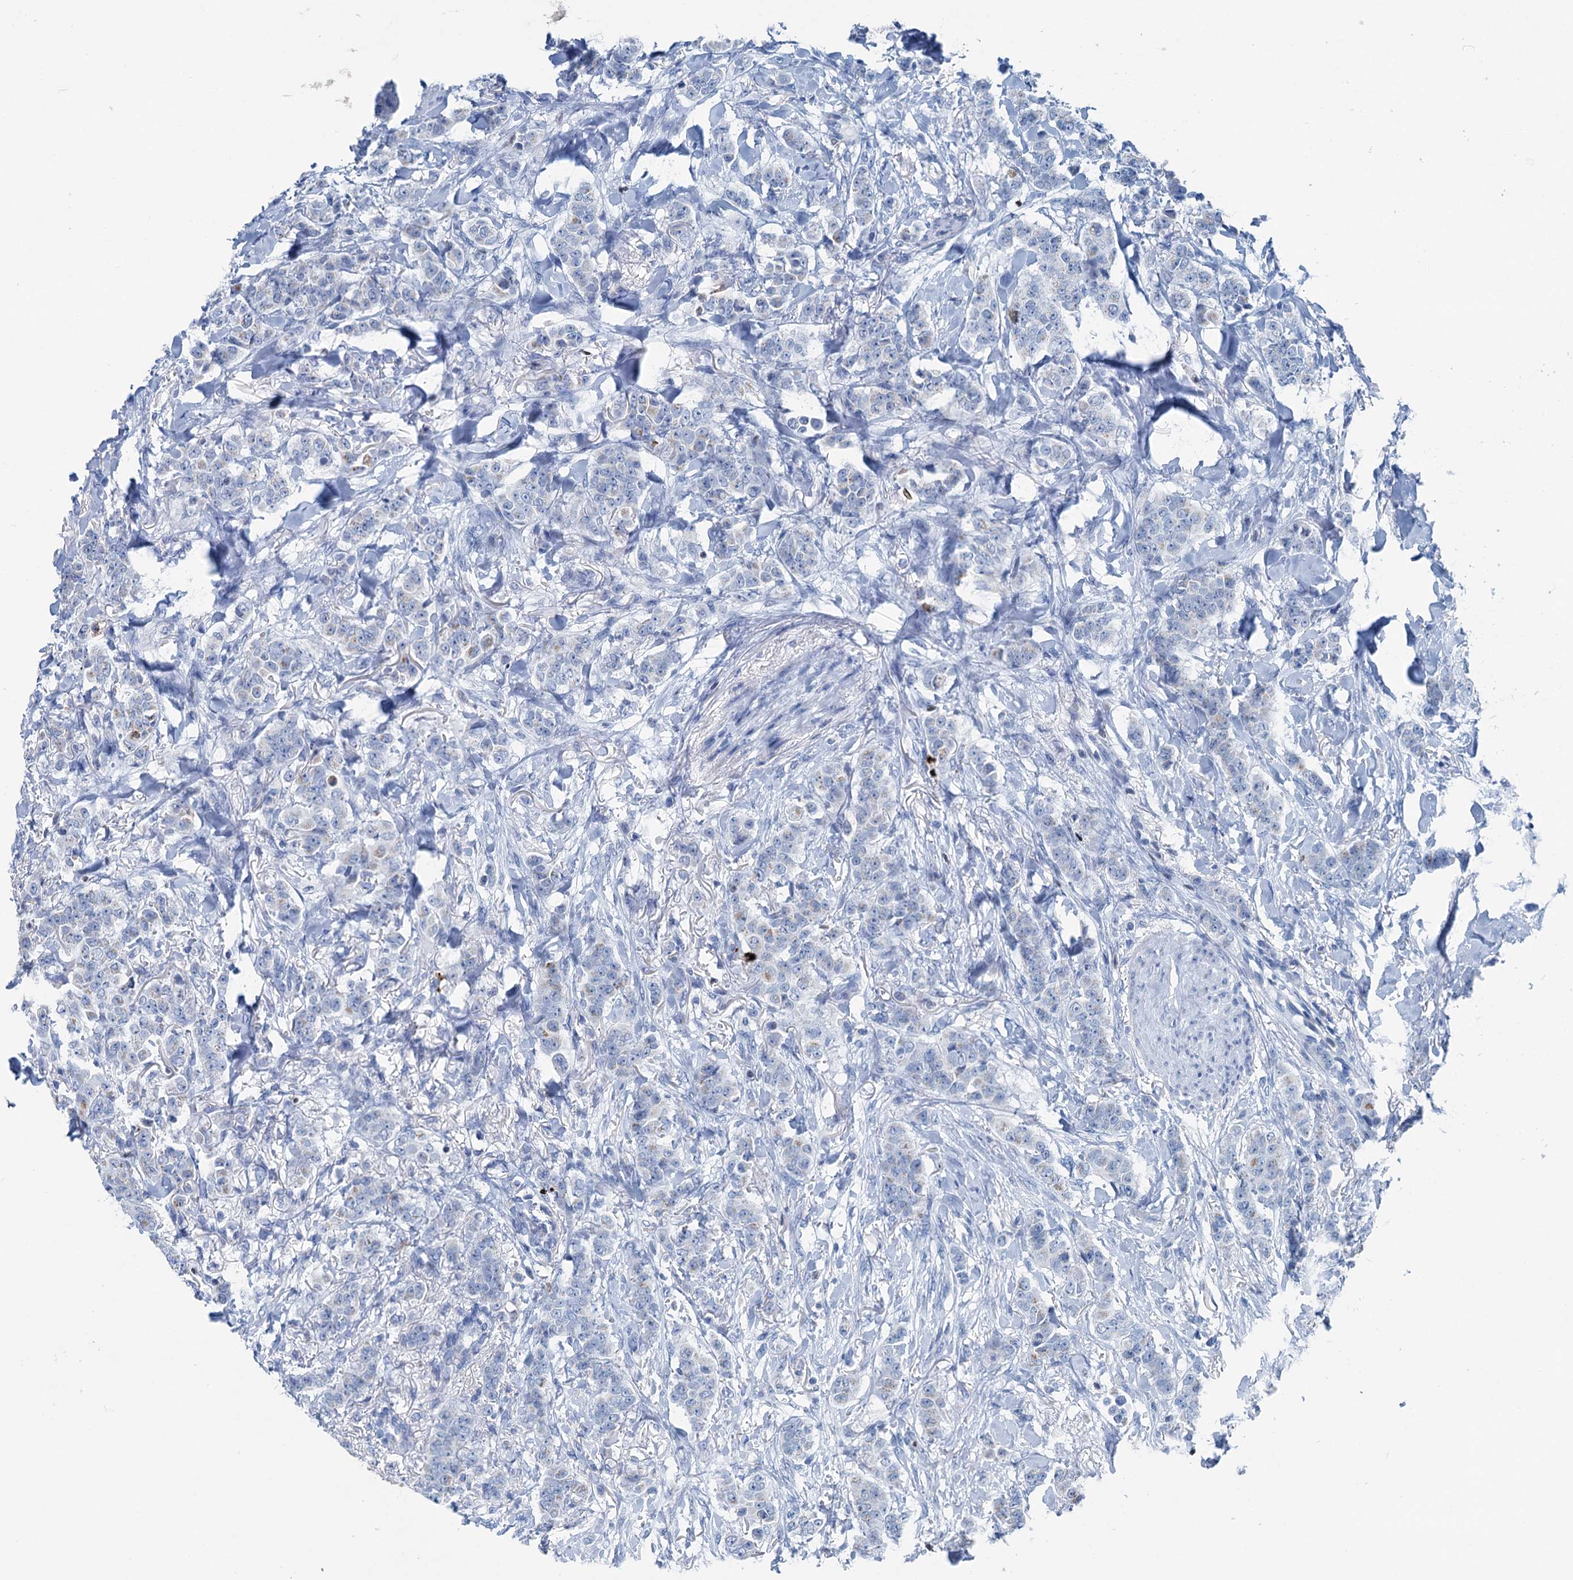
{"staining": {"intensity": "negative", "quantity": "none", "location": "none"}, "tissue": "breast cancer", "cell_type": "Tumor cells", "image_type": "cancer", "snomed": [{"axis": "morphology", "description": "Duct carcinoma"}, {"axis": "topography", "description": "Breast"}], "caption": "This is an immunohistochemistry histopathology image of breast cancer (intraductal carcinoma). There is no expression in tumor cells.", "gene": "ELP4", "patient": {"sex": "female", "age": 40}}